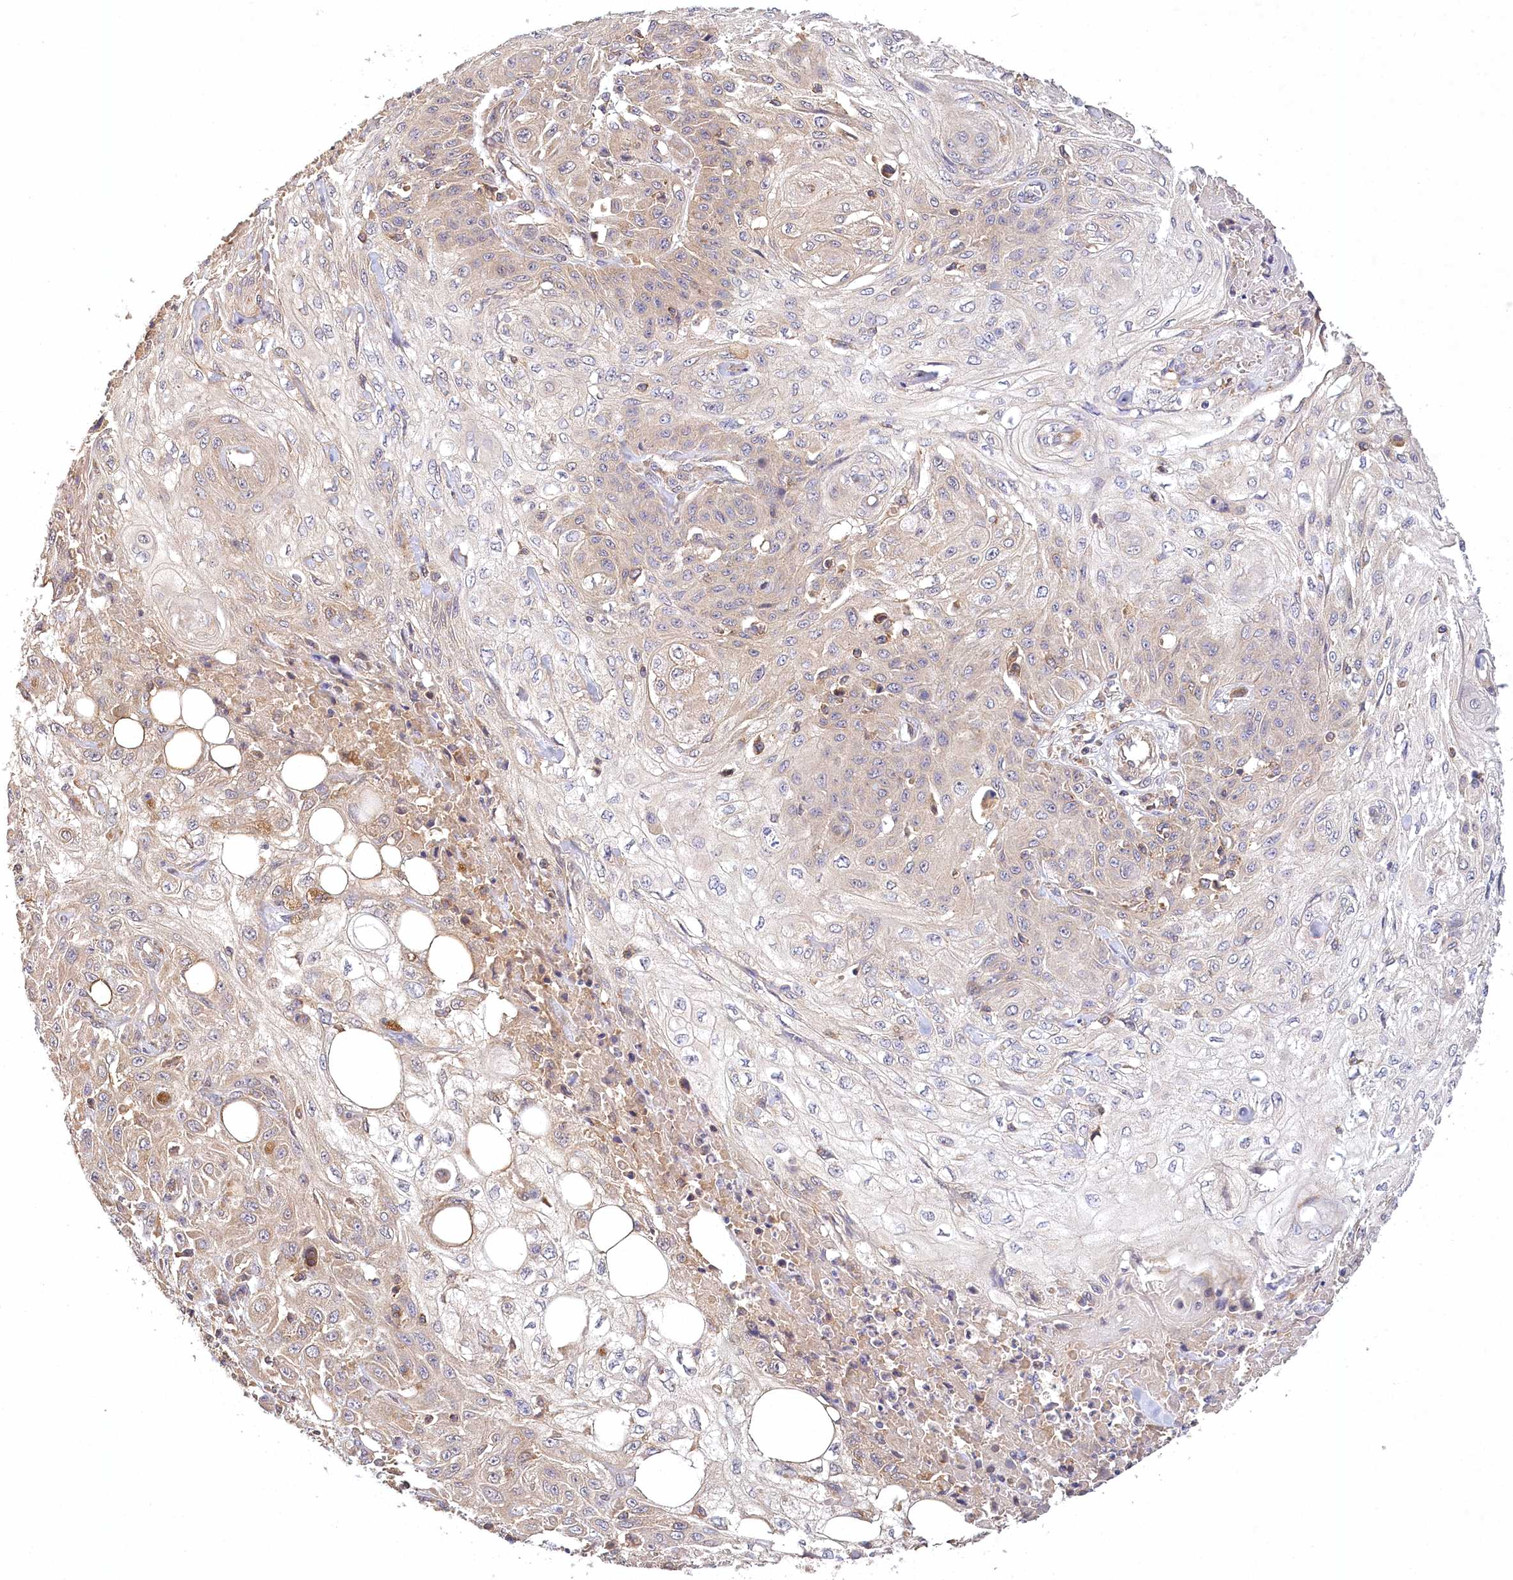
{"staining": {"intensity": "weak", "quantity": "25%-75%", "location": "cytoplasmic/membranous"}, "tissue": "skin cancer", "cell_type": "Tumor cells", "image_type": "cancer", "snomed": [{"axis": "morphology", "description": "Squamous cell carcinoma, NOS"}, {"axis": "morphology", "description": "Squamous cell carcinoma, metastatic, NOS"}, {"axis": "topography", "description": "Skin"}, {"axis": "topography", "description": "Lymph node"}], "caption": "High-power microscopy captured an immunohistochemistry photomicrograph of squamous cell carcinoma (skin), revealing weak cytoplasmic/membranous positivity in approximately 25%-75% of tumor cells.", "gene": "LSS", "patient": {"sex": "male", "age": 75}}